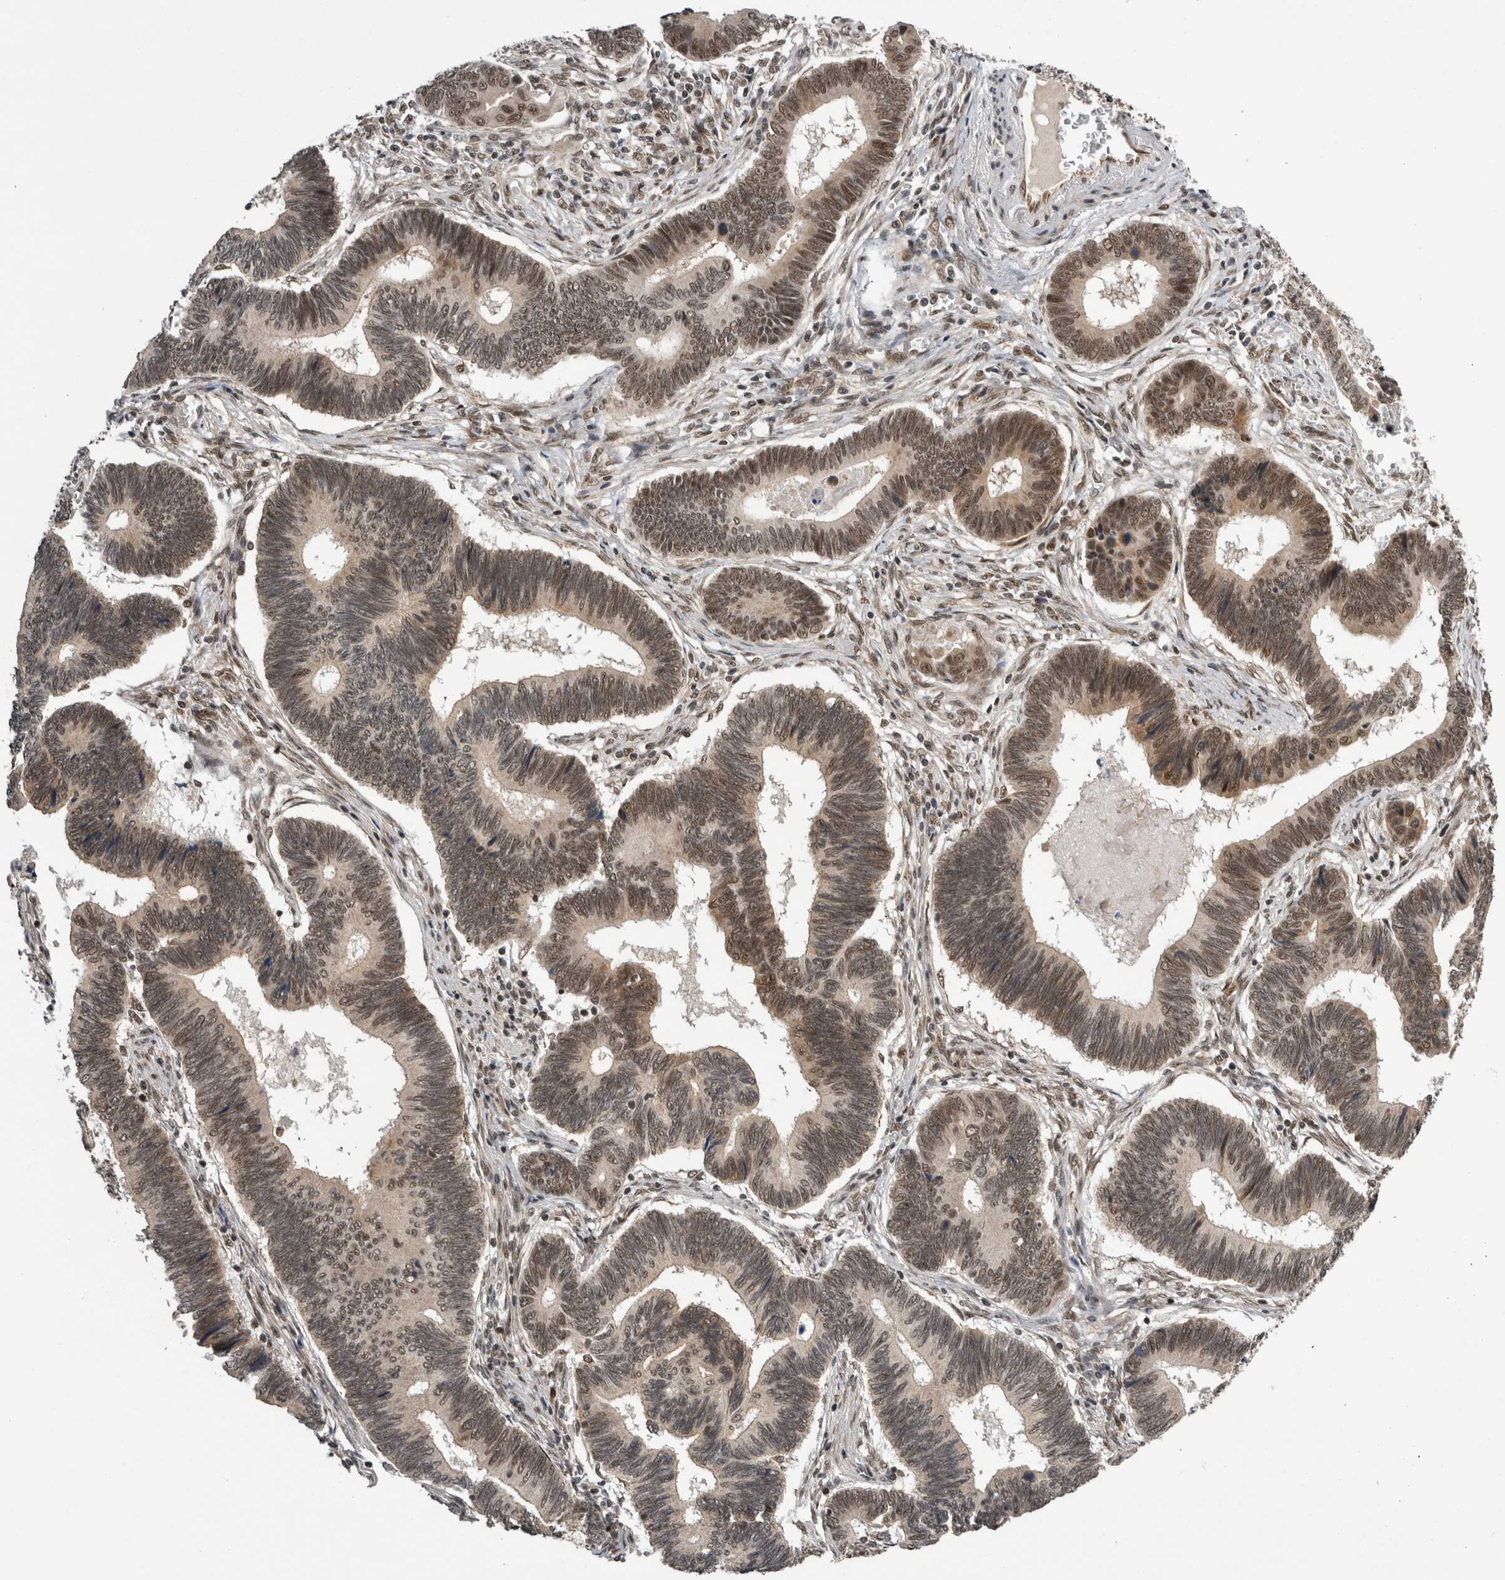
{"staining": {"intensity": "moderate", "quantity": ">75%", "location": "nuclear"}, "tissue": "pancreatic cancer", "cell_type": "Tumor cells", "image_type": "cancer", "snomed": [{"axis": "morphology", "description": "Adenocarcinoma, NOS"}, {"axis": "topography", "description": "Pancreas"}], "caption": "Moderate nuclear protein expression is identified in about >75% of tumor cells in adenocarcinoma (pancreatic).", "gene": "CPSF2", "patient": {"sex": "female", "age": 70}}